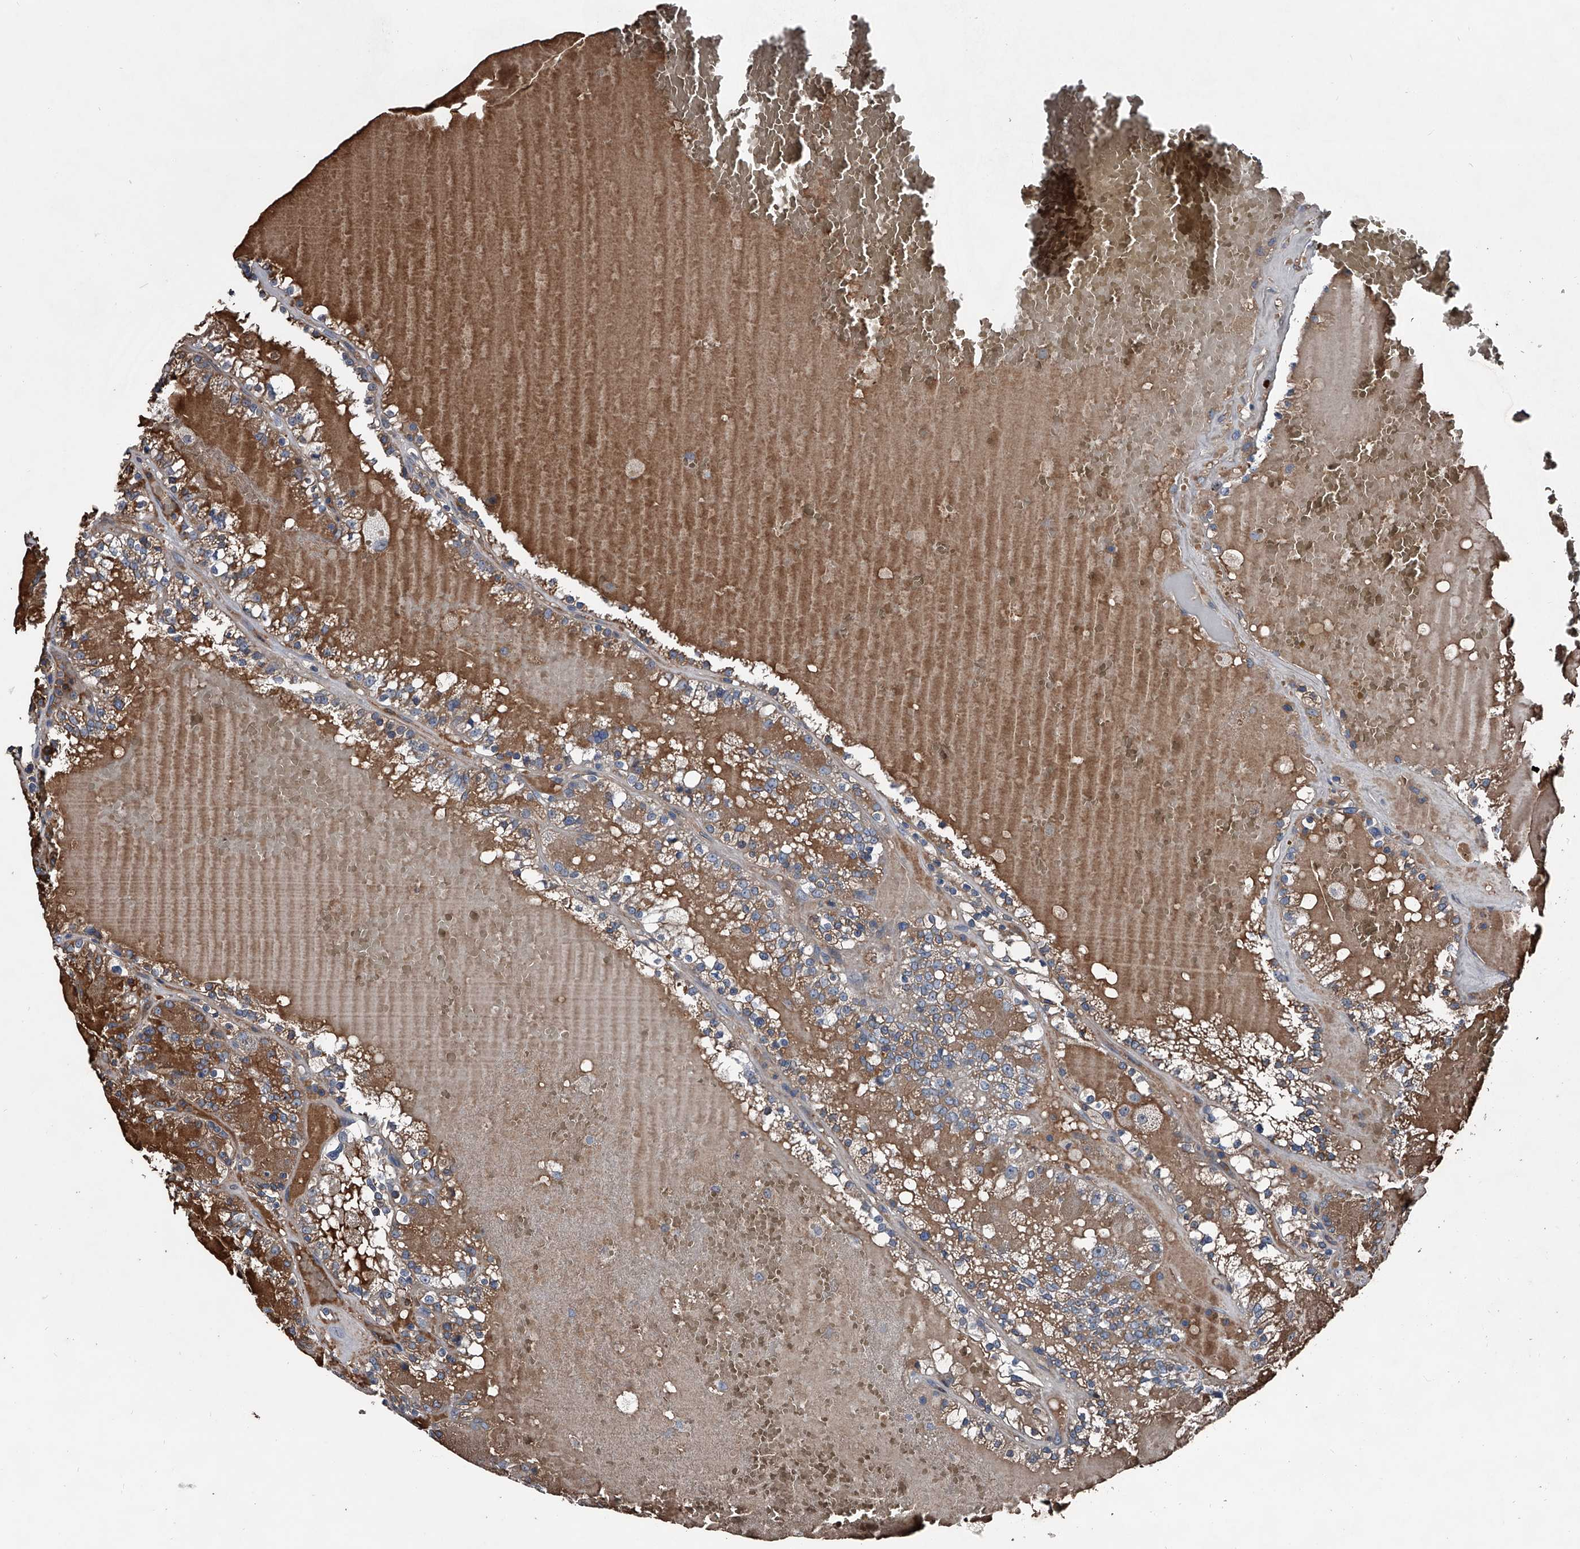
{"staining": {"intensity": "weak", "quantity": "25%-75%", "location": "cytoplasmic/membranous"}, "tissue": "renal cancer", "cell_type": "Tumor cells", "image_type": "cancer", "snomed": [{"axis": "morphology", "description": "Adenocarcinoma, NOS"}, {"axis": "topography", "description": "Kidney"}], "caption": "Protein expression by immunohistochemistry (IHC) reveals weak cytoplasmic/membranous staining in approximately 25%-75% of tumor cells in renal cancer. Nuclei are stained in blue.", "gene": "KIF13A", "patient": {"sex": "female", "age": 56}}